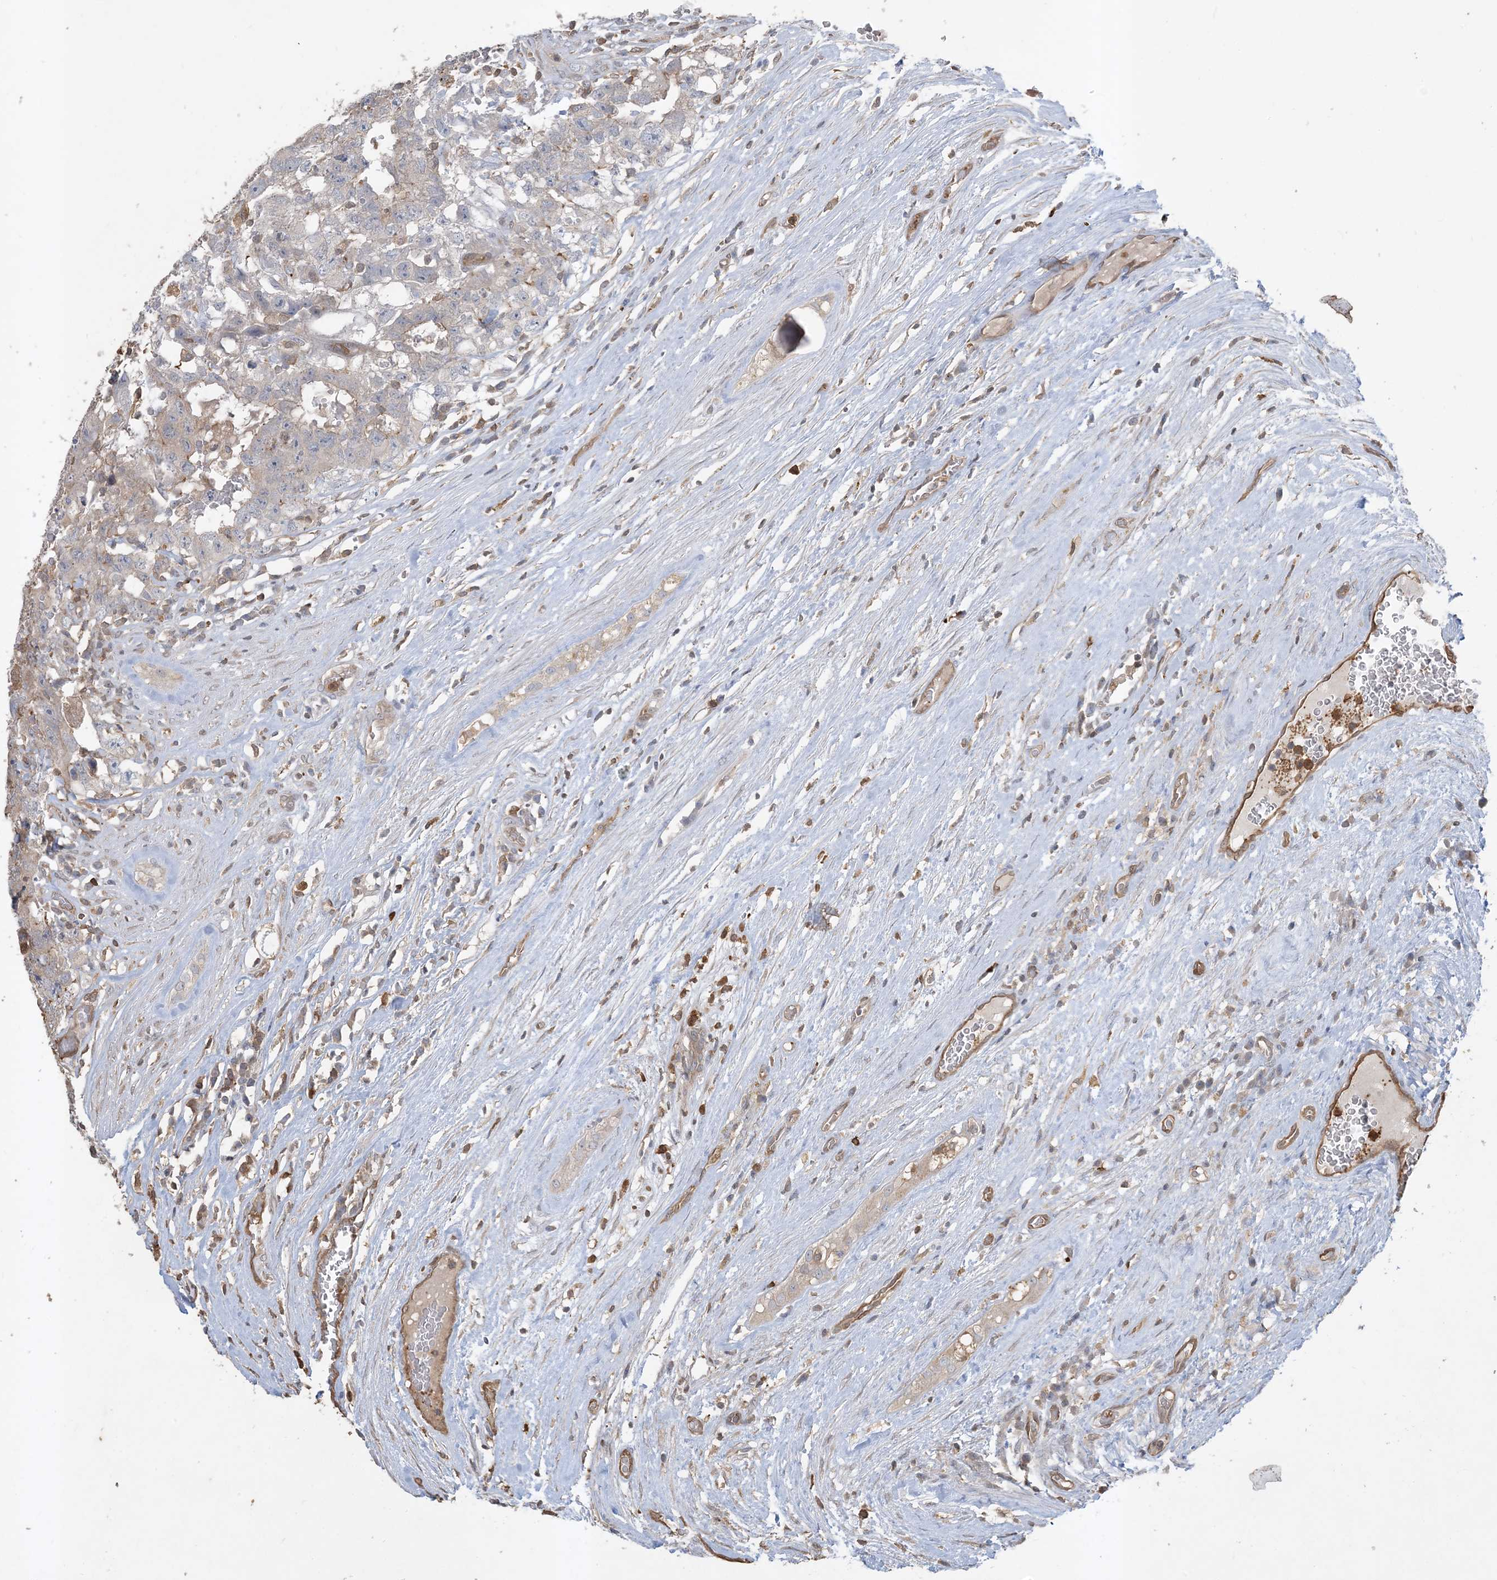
{"staining": {"intensity": "negative", "quantity": "none", "location": "none"}, "tissue": "testis cancer", "cell_type": "Tumor cells", "image_type": "cancer", "snomed": [{"axis": "morphology", "description": "Carcinoma, Embryonal, NOS"}, {"axis": "topography", "description": "Testis"}], "caption": "Tumor cells are negative for brown protein staining in testis cancer.", "gene": "TMSB4X", "patient": {"sex": "male", "age": 26}}